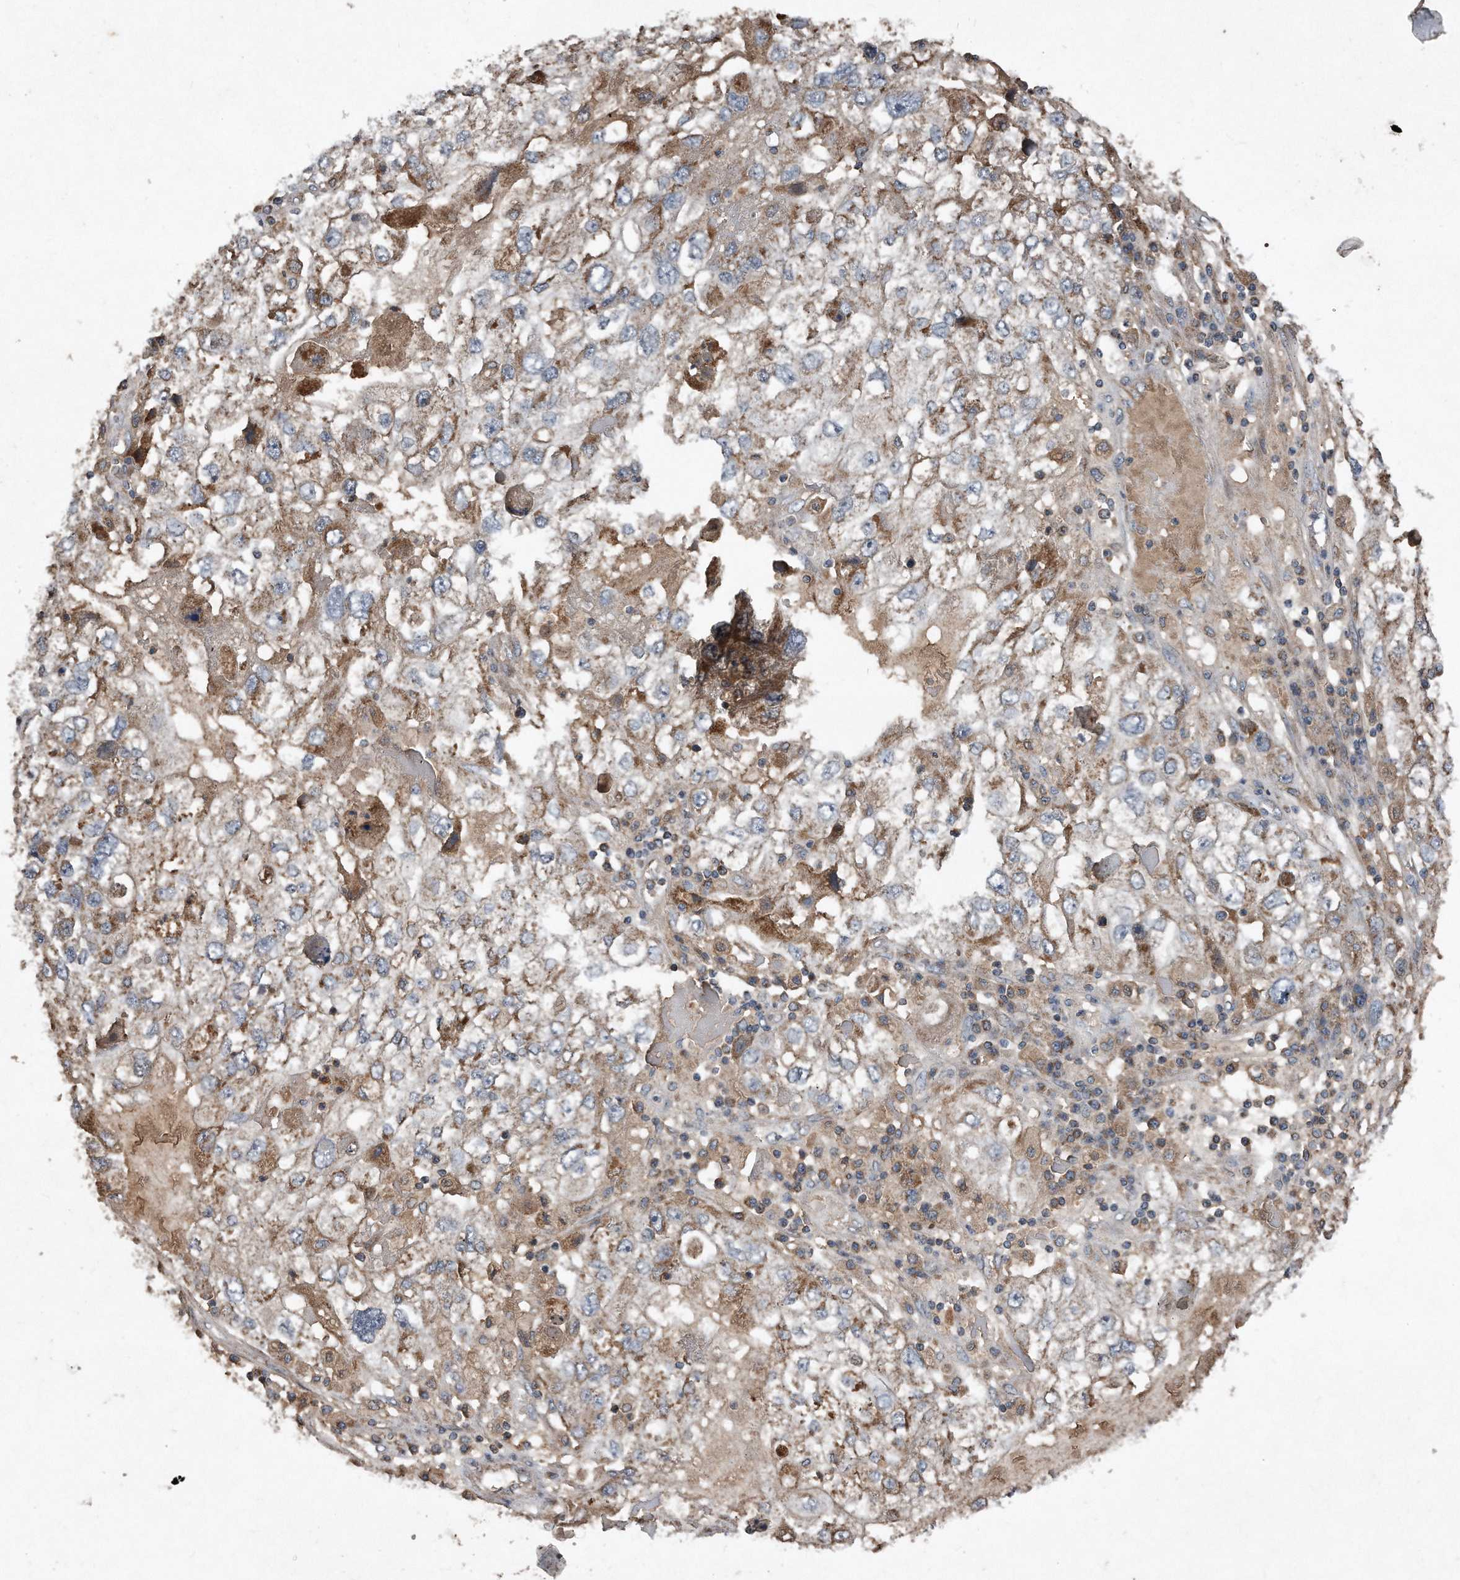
{"staining": {"intensity": "negative", "quantity": "none", "location": "none"}, "tissue": "endometrial cancer", "cell_type": "Tumor cells", "image_type": "cancer", "snomed": [{"axis": "morphology", "description": "Adenocarcinoma, NOS"}, {"axis": "topography", "description": "Endometrium"}], "caption": "Tumor cells are negative for brown protein staining in endometrial cancer.", "gene": "SDHA", "patient": {"sex": "female", "age": 49}}